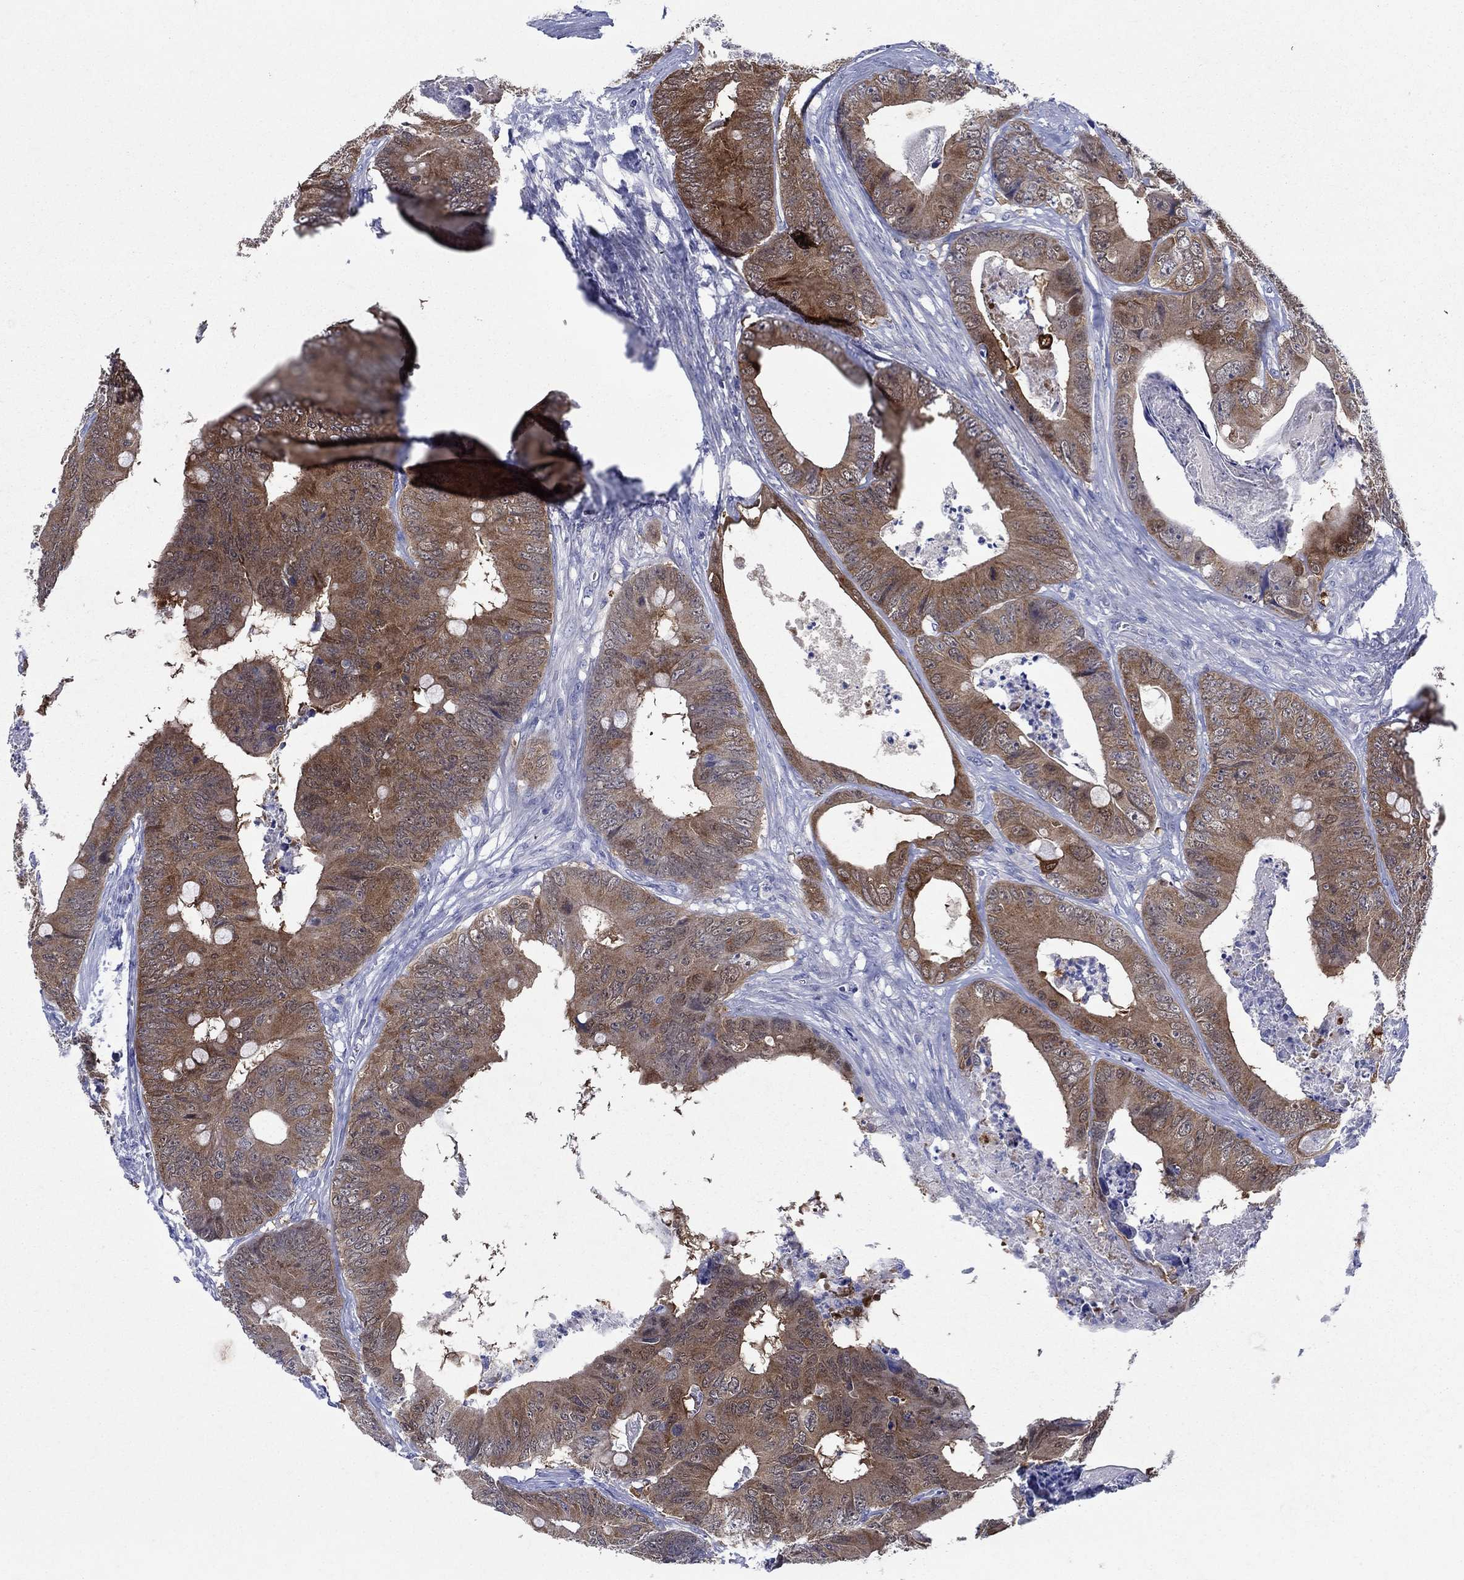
{"staining": {"intensity": "moderate", "quantity": ">75%", "location": "cytoplasmic/membranous"}, "tissue": "colorectal cancer", "cell_type": "Tumor cells", "image_type": "cancer", "snomed": [{"axis": "morphology", "description": "Adenocarcinoma, NOS"}, {"axis": "topography", "description": "Colon"}], "caption": "This micrograph displays colorectal cancer stained with IHC to label a protein in brown. The cytoplasmic/membranous of tumor cells show moderate positivity for the protein. Nuclei are counter-stained blue.", "gene": "SULT2B1", "patient": {"sex": "male", "age": 84}}